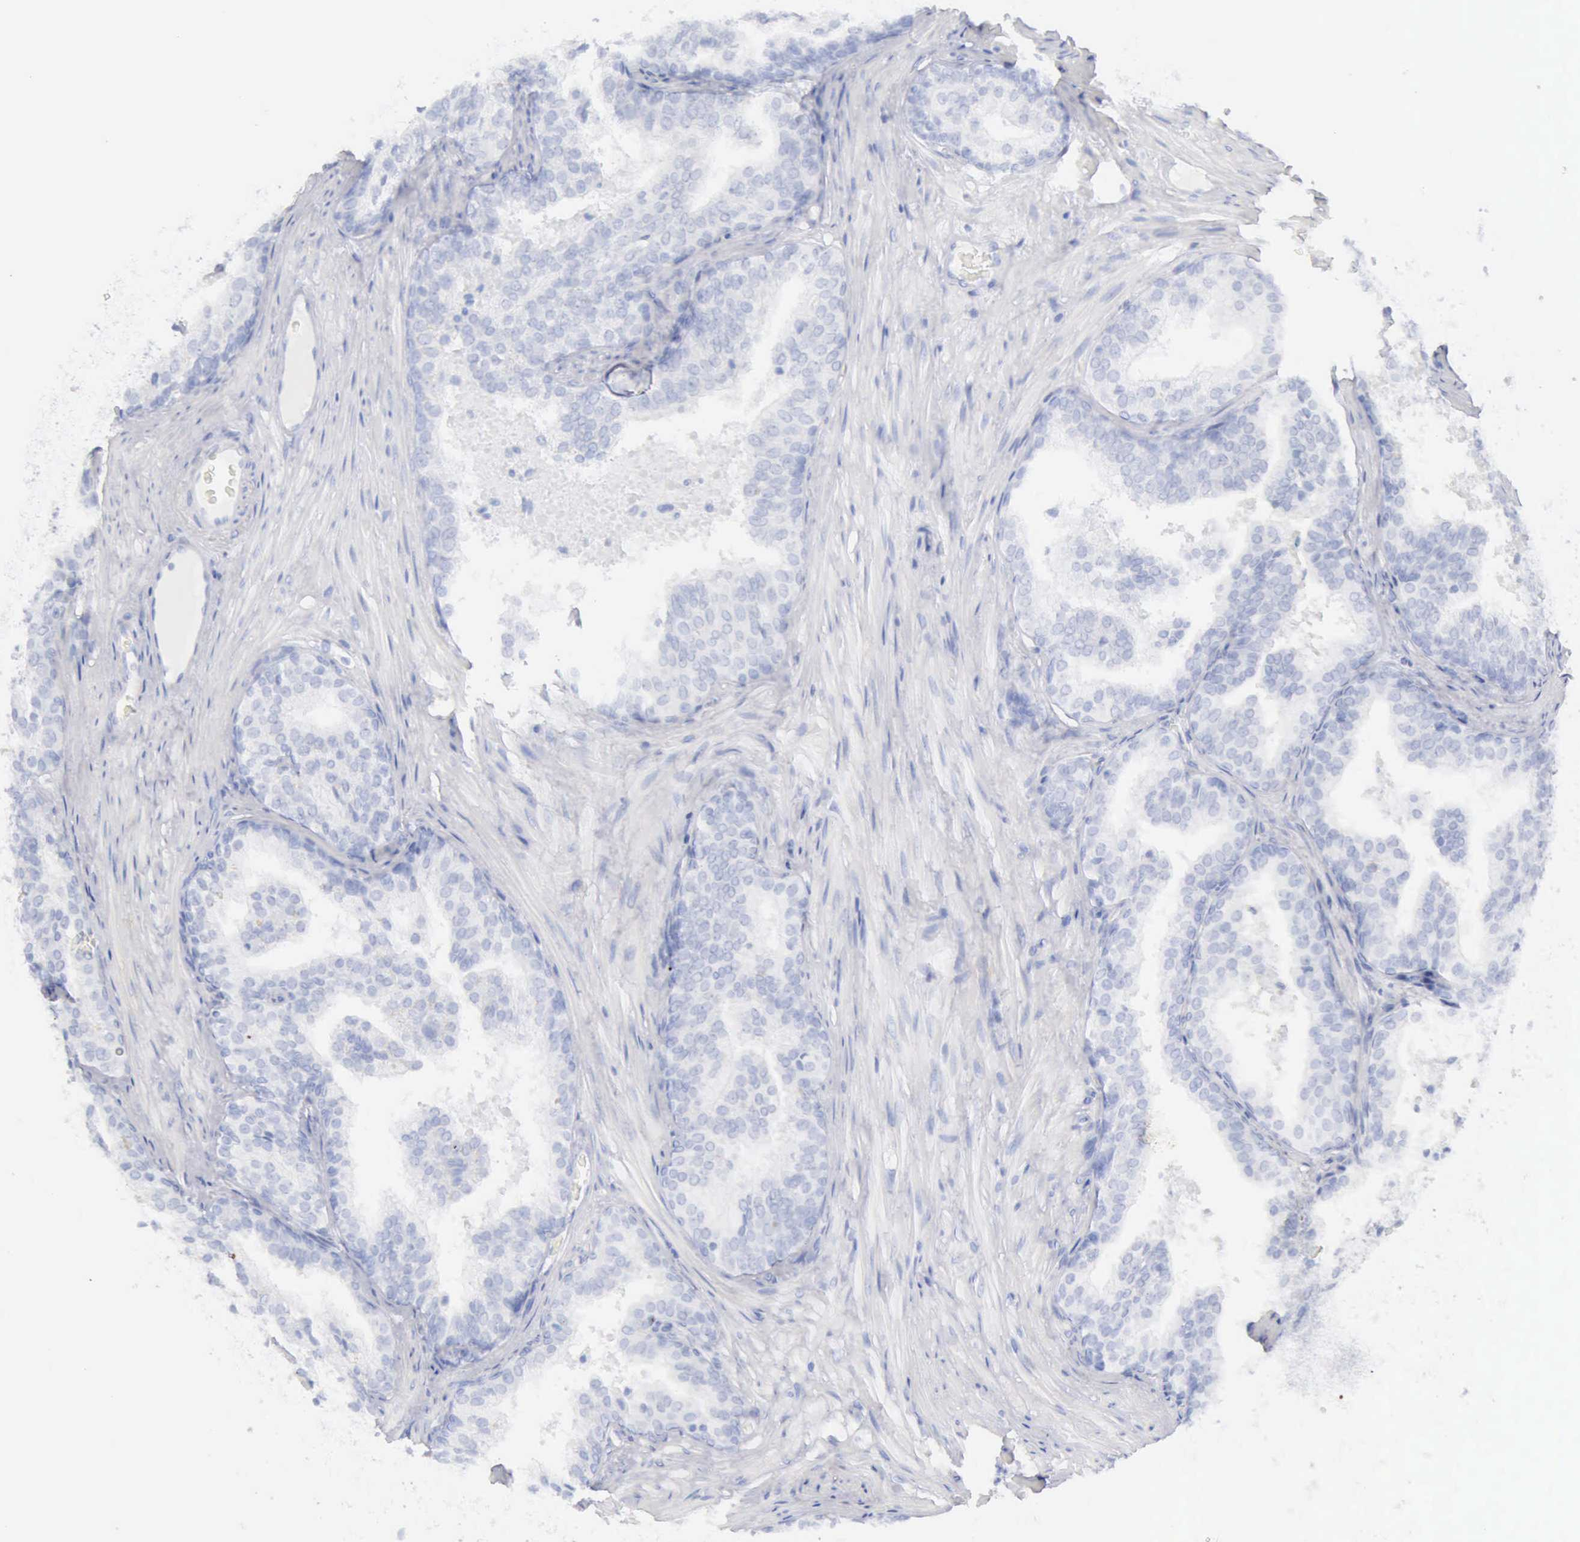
{"staining": {"intensity": "negative", "quantity": "none", "location": "none"}, "tissue": "prostate cancer", "cell_type": "Tumor cells", "image_type": "cancer", "snomed": [{"axis": "morphology", "description": "Adenocarcinoma, Low grade"}, {"axis": "topography", "description": "Prostate"}], "caption": "Tumor cells show no significant positivity in prostate adenocarcinoma (low-grade).", "gene": "KRT10", "patient": {"sex": "male", "age": 69}}